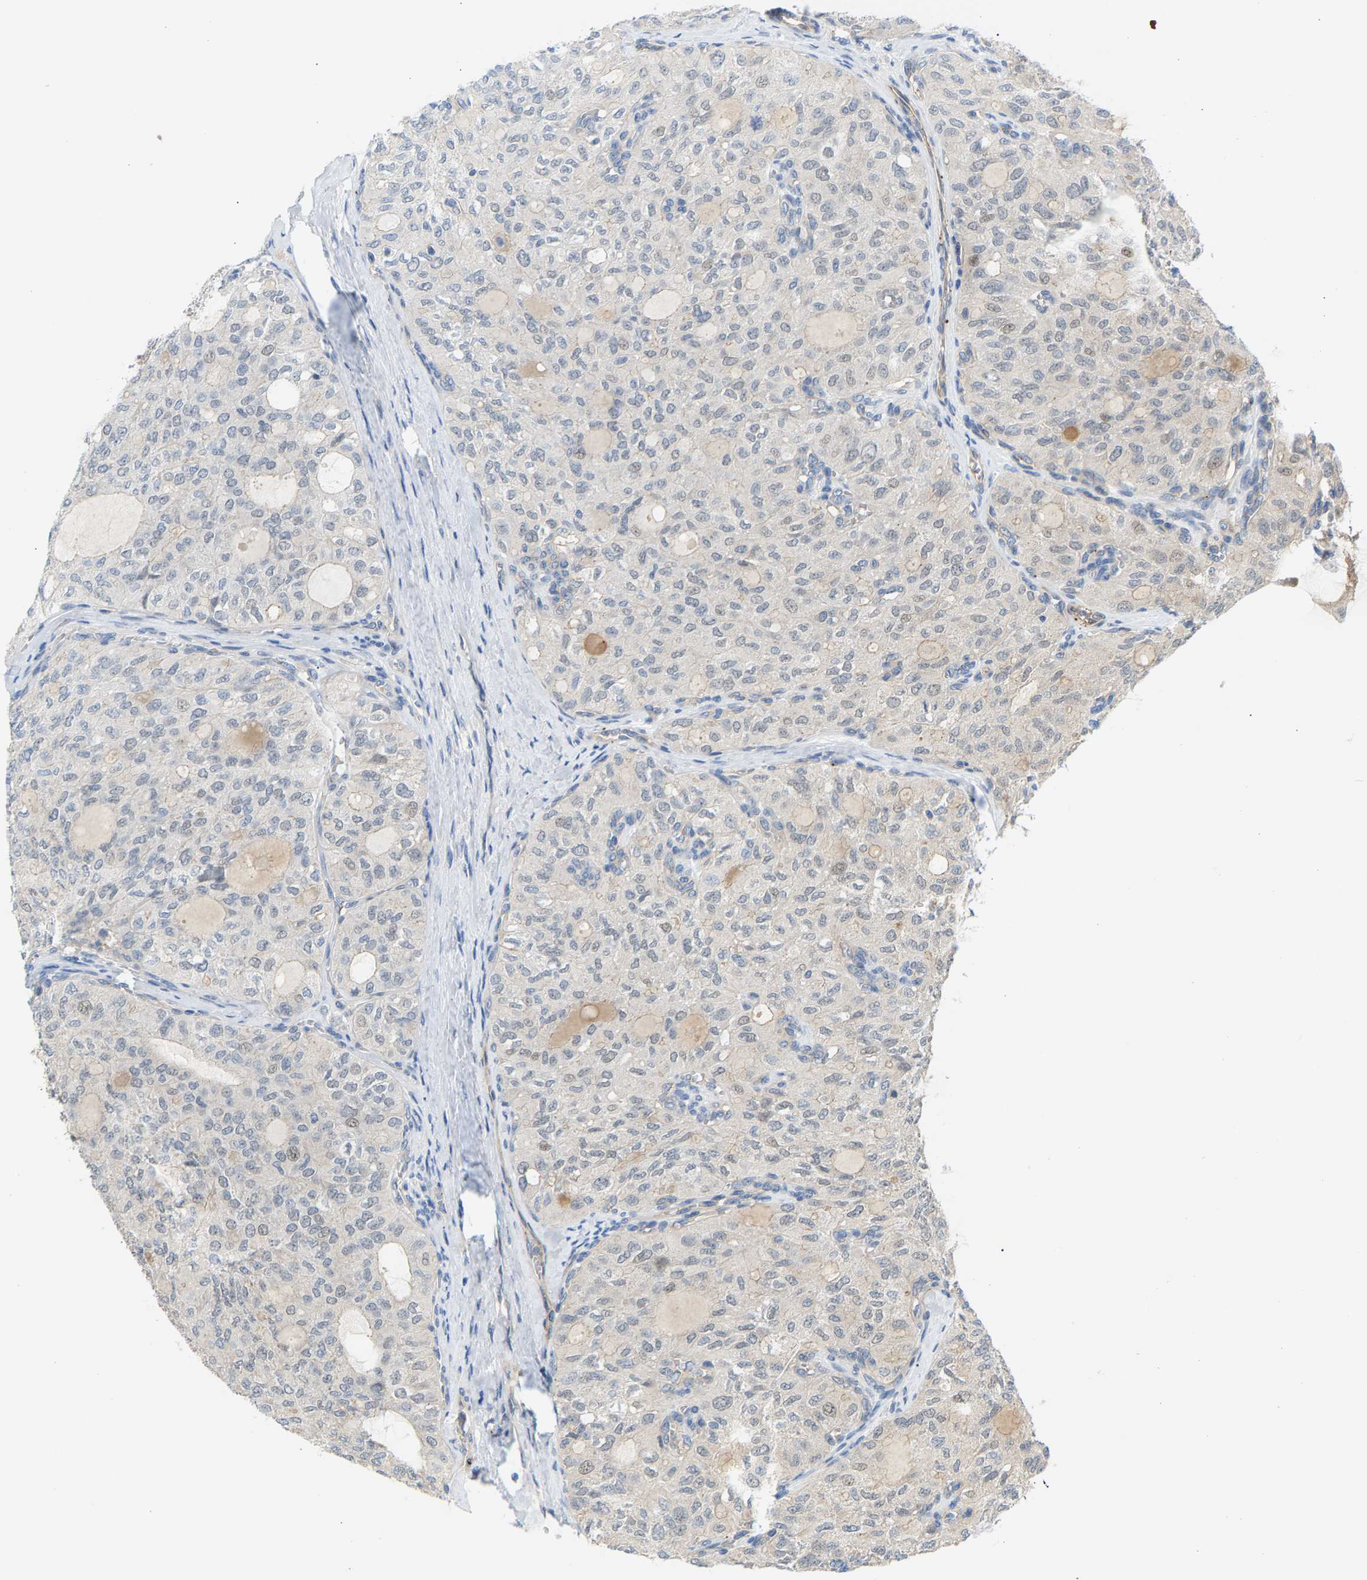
{"staining": {"intensity": "negative", "quantity": "none", "location": "none"}, "tissue": "thyroid cancer", "cell_type": "Tumor cells", "image_type": "cancer", "snomed": [{"axis": "morphology", "description": "Follicular adenoma carcinoma, NOS"}, {"axis": "topography", "description": "Thyroid gland"}], "caption": "Immunohistochemistry histopathology image of thyroid cancer (follicular adenoma carcinoma) stained for a protein (brown), which displays no staining in tumor cells. (DAB (3,3'-diaminobenzidine) IHC, high magnification).", "gene": "KRTAP27-1", "patient": {"sex": "male", "age": 75}}